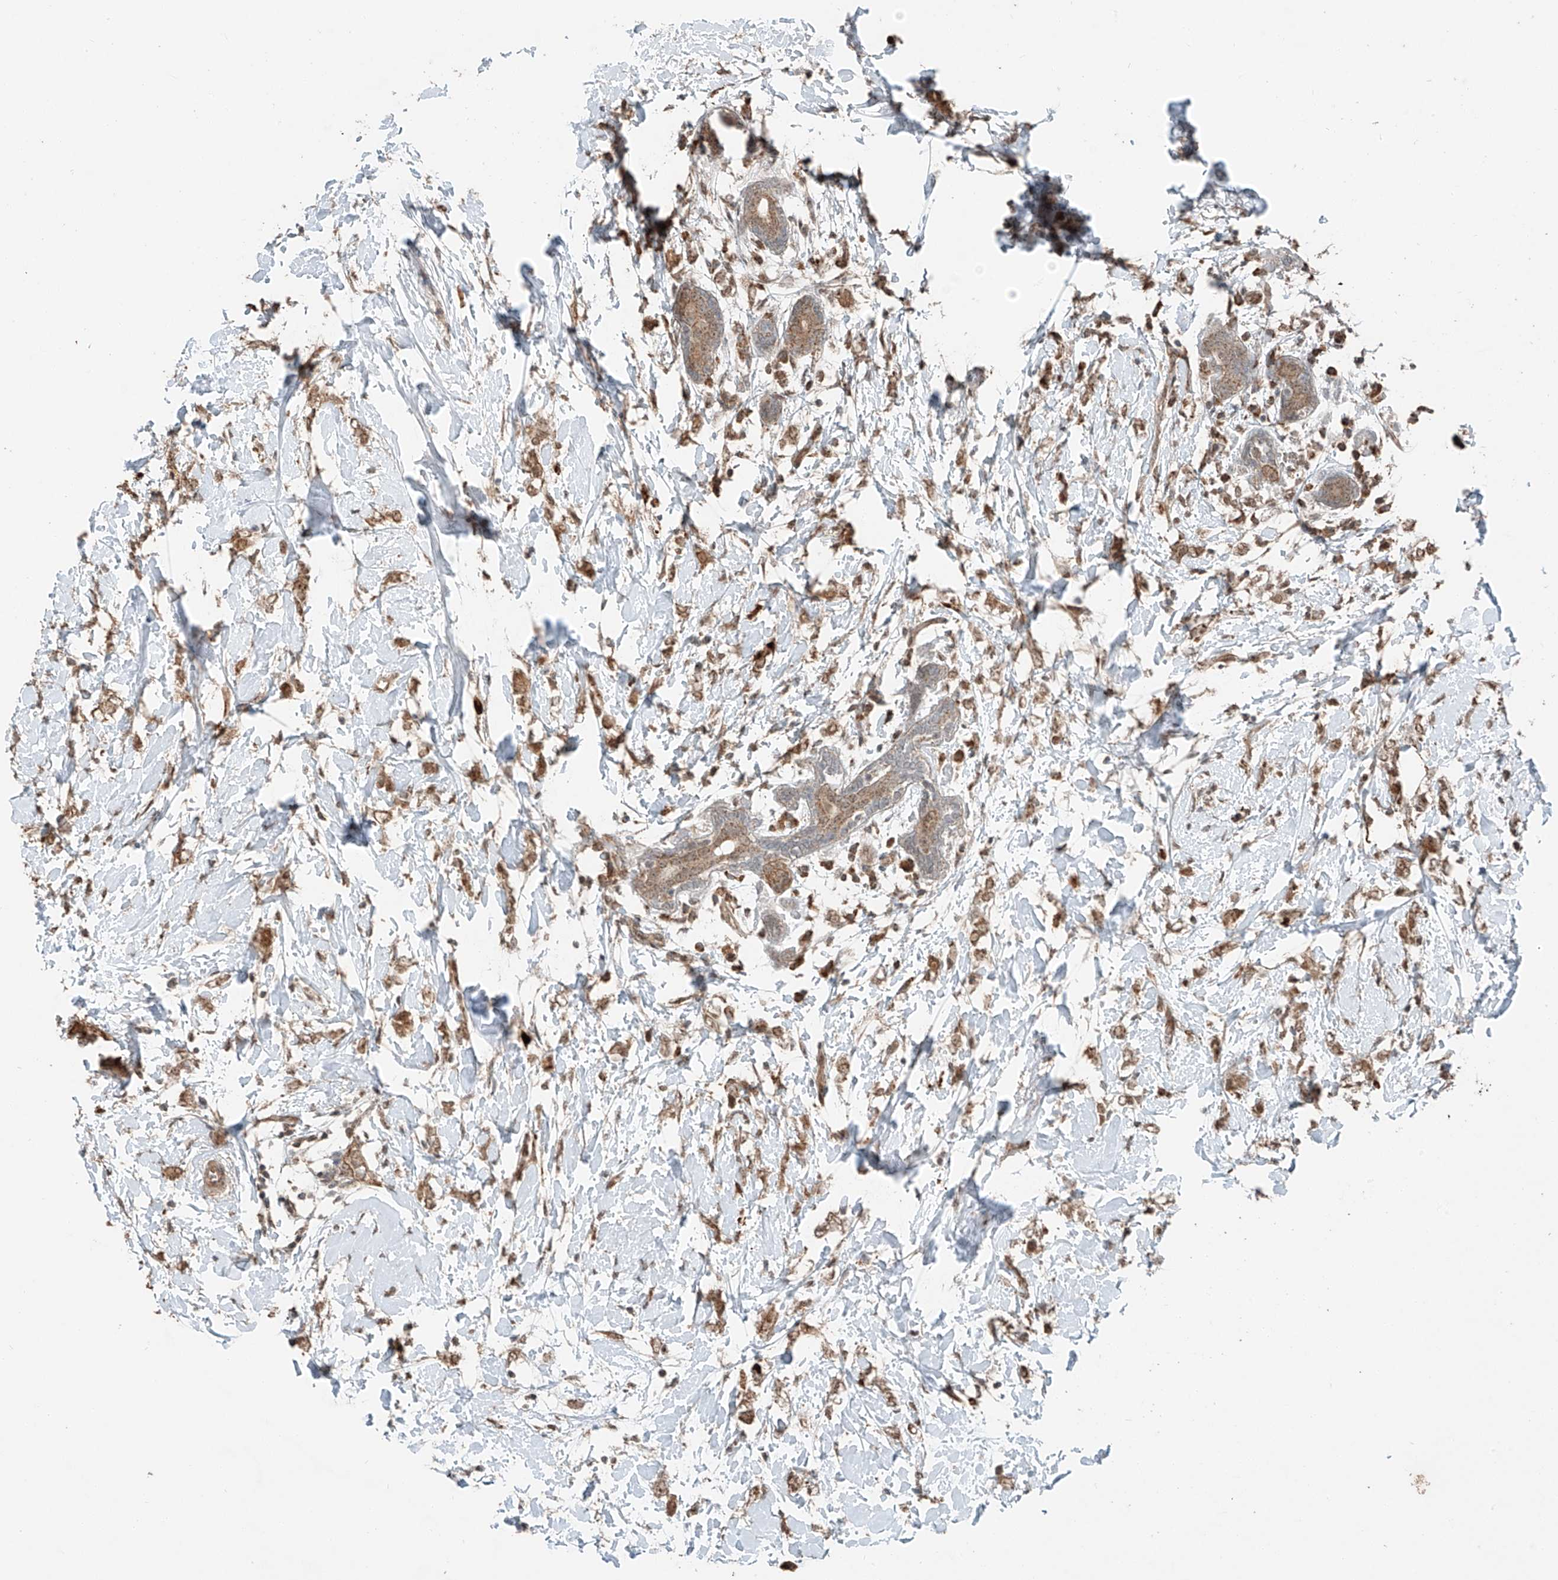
{"staining": {"intensity": "moderate", "quantity": ">75%", "location": "cytoplasmic/membranous"}, "tissue": "breast cancer", "cell_type": "Tumor cells", "image_type": "cancer", "snomed": [{"axis": "morphology", "description": "Normal tissue, NOS"}, {"axis": "morphology", "description": "Lobular carcinoma"}, {"axis": "topography", "description": "Breast"}], "caption": "Lobular carcinoma (breast) stained with a protein marker exhibits moderate staining in tumor cells.", "gene": "ZNF620", "patient": {"sex": "female", "age": 47}}